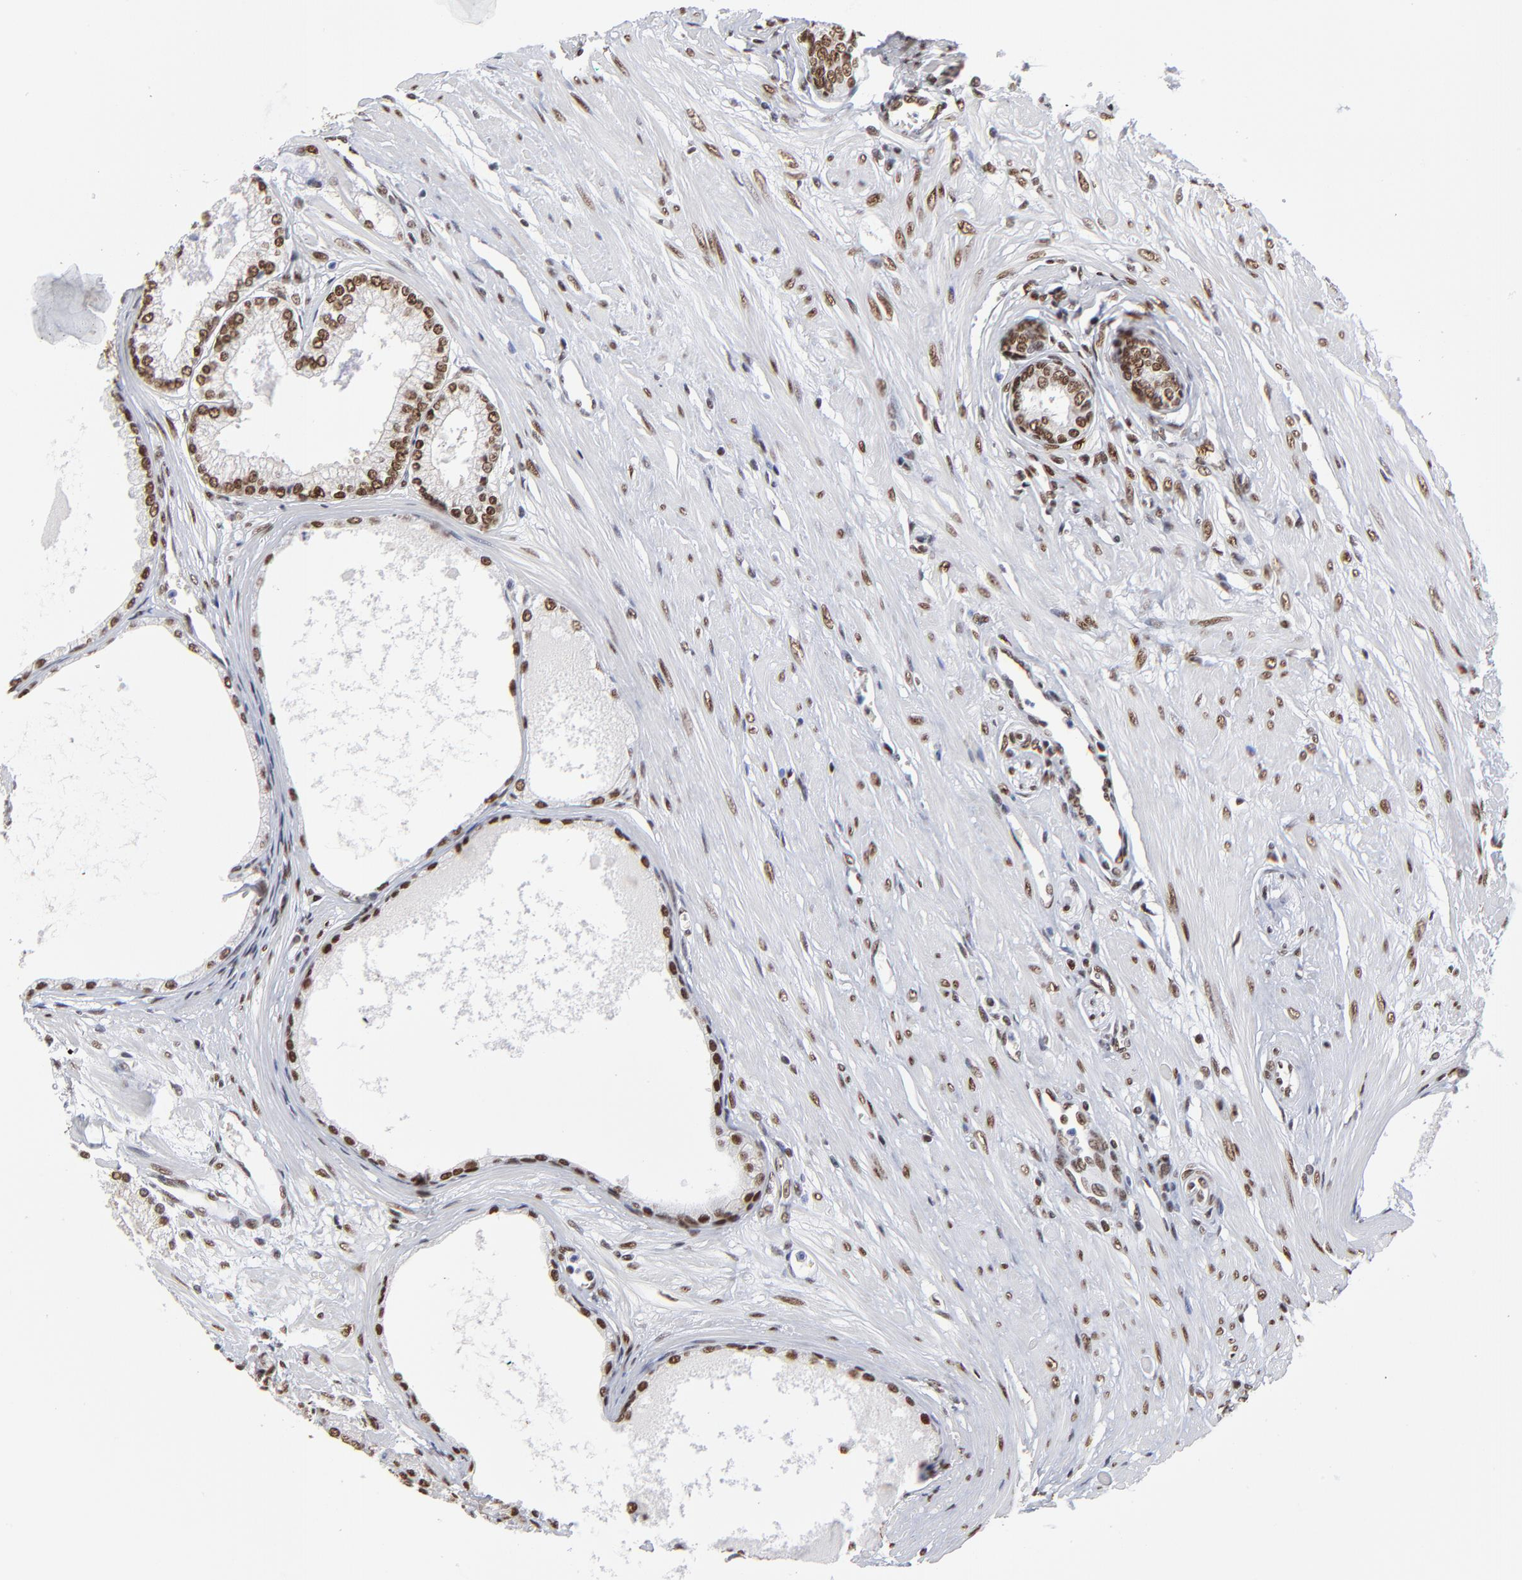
{"staining": {"intensity": "strong", "quantity": ">75%", "location": "nuclear"}, "tissue": "prostate cancer", "cell_type": "Tumor cells", "image_type": "cancer", "snomed": [{"axis": "morphology", "description": "Adenocarcinoma, Medium grade"}, {"axis": "topography", "description": "Prostate"}], "caption": "This is a photomicrograph of immunohistochemistry (IHC) staining of prostate adenocarcinoma (medium-grade), which shows strong positivity in the nuclear of tumor cells.", "gene": "ZMYM3", "patient": {"sex": "male", "age": 72}}